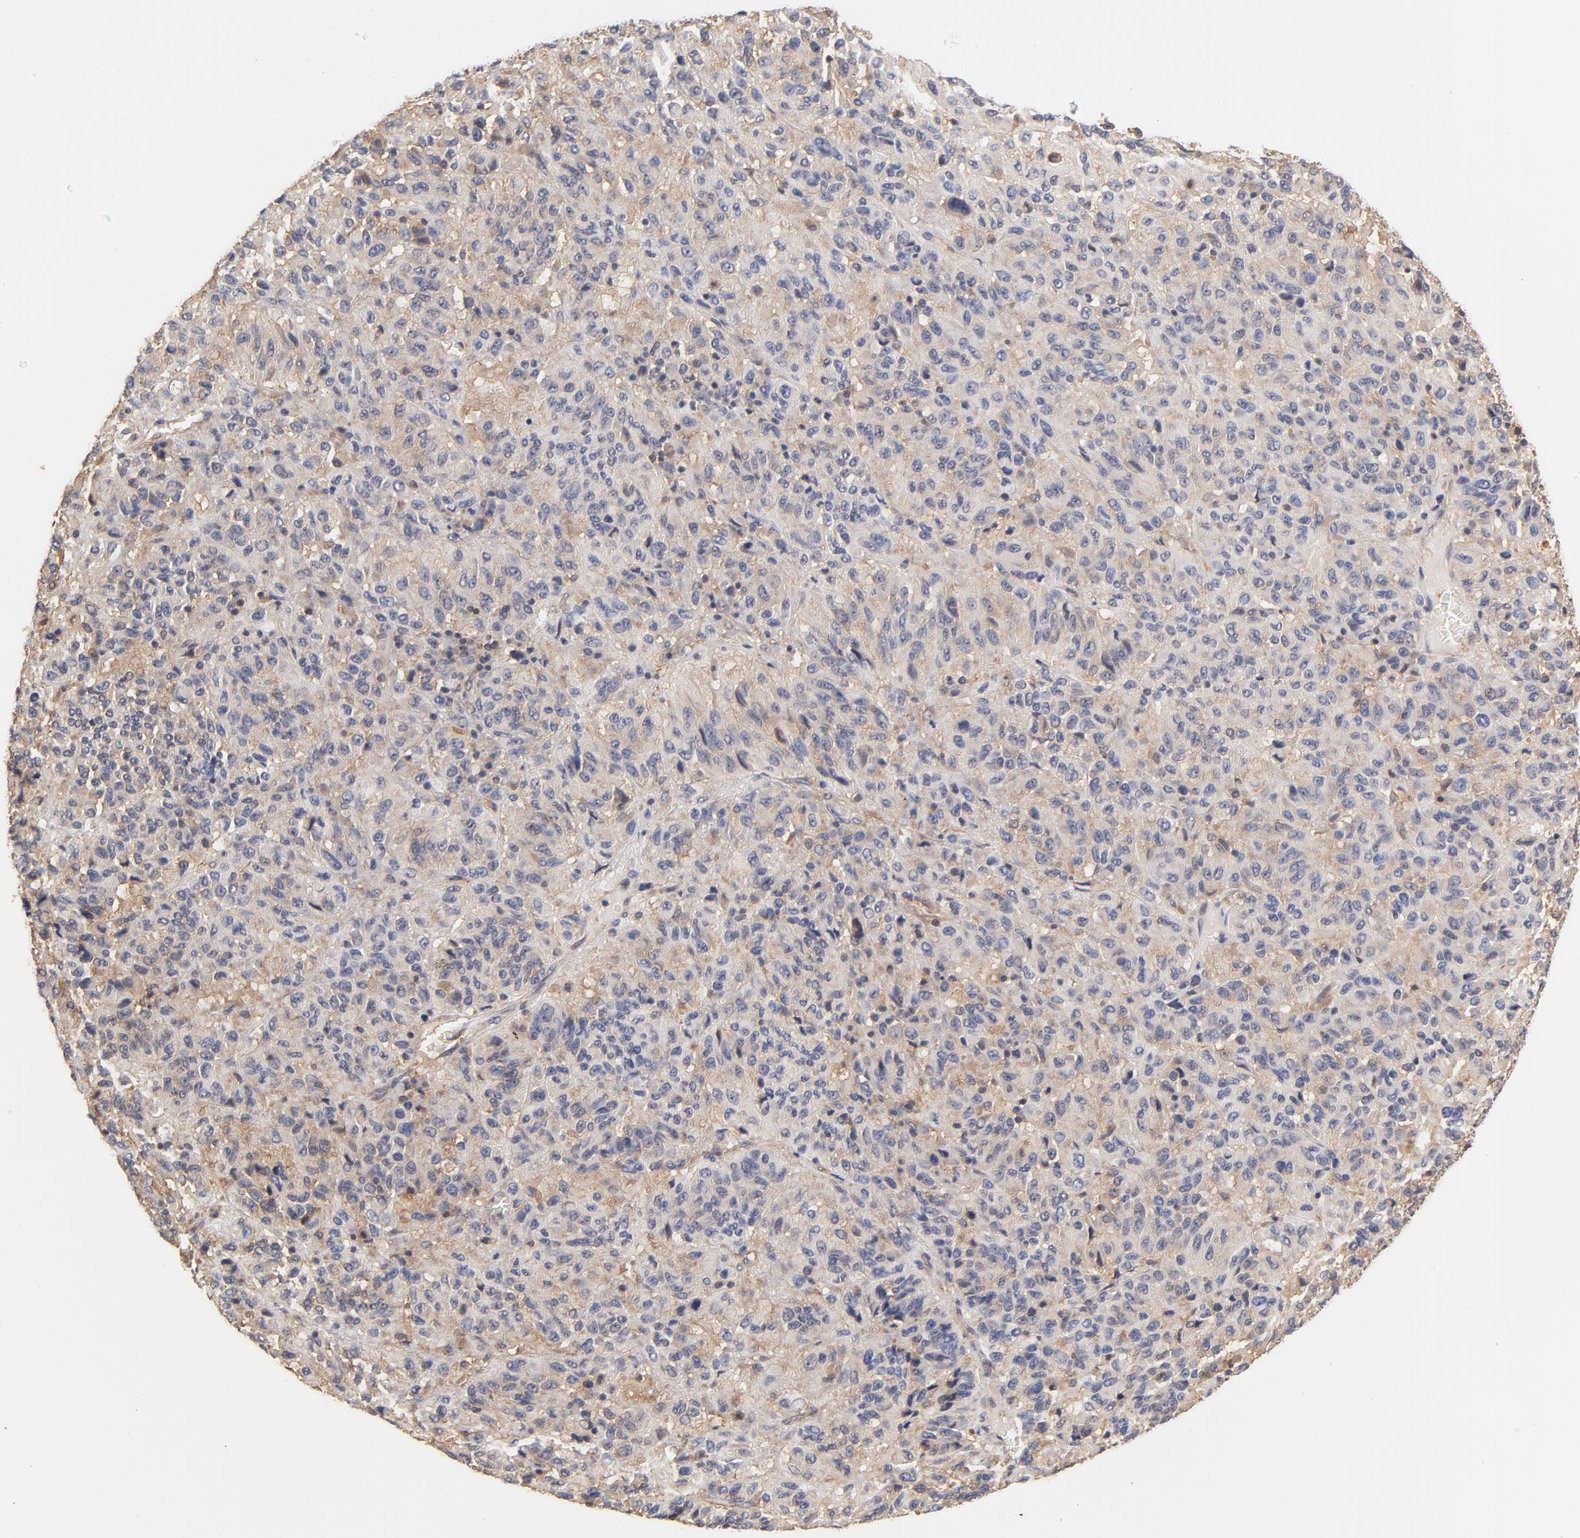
{"staining": {"intensity": "weak", "quantity": "<25%", "location": "cytoplasmic/membranous"}, "tissue": "melanoma", "cell_type": "Tumor cells", "image_type": "cancer", "snomed": [{"axis": "morphology", "description": "Malignant melanoma, Metastatic site"}, {"axis": "topography", "description": "Lung"}], "caption": "Image shows no significant protein positivity in tumor cells of melanoma.", "gene": "FCMR", "patient": {"sex": "male", "age": 64}}